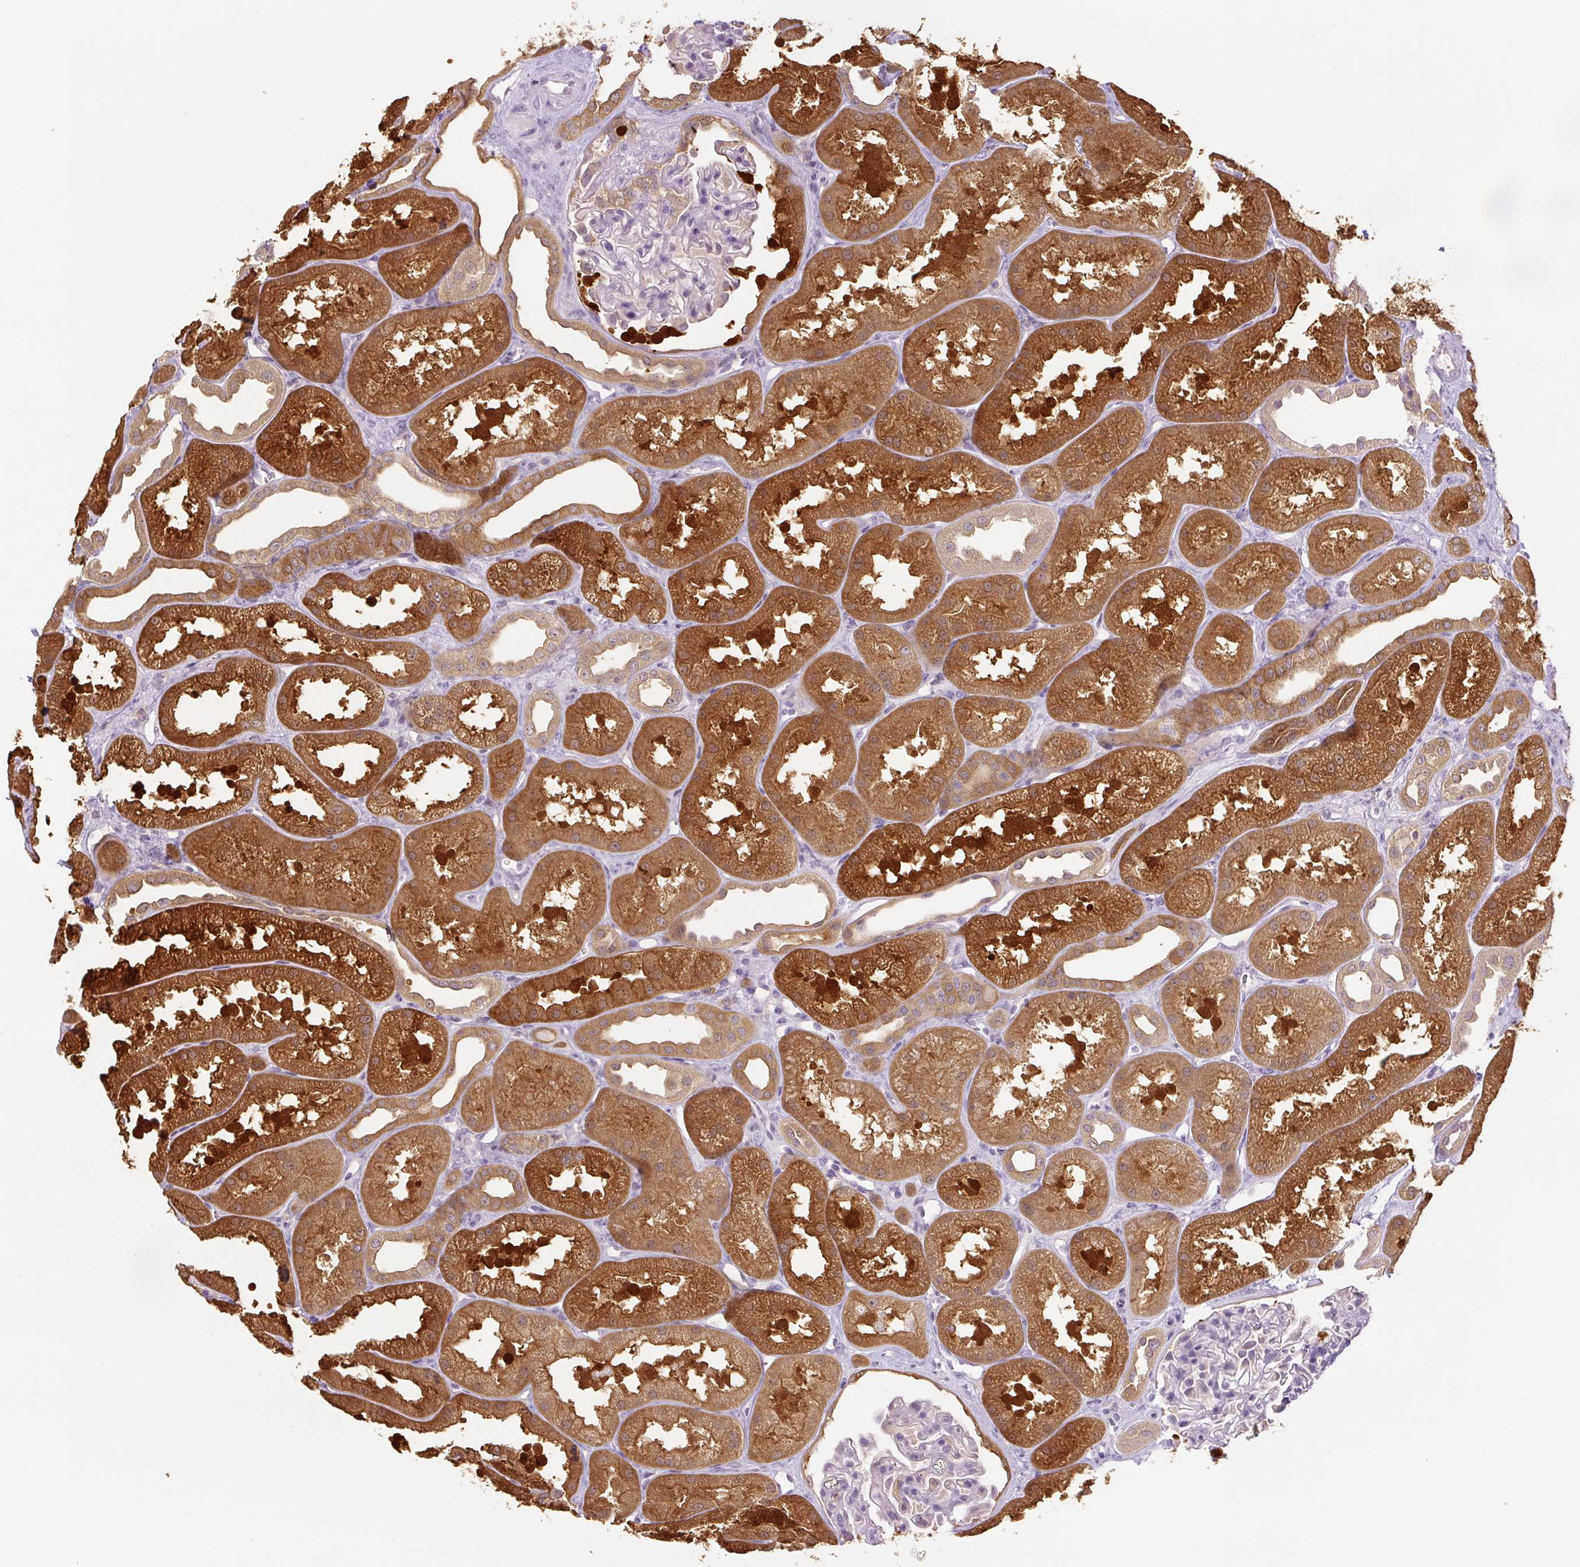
{"staining": {"intensity": "moderate", "quantity": "<25%", "location": "cytoplasmic/membranous"}, "tissue": "kidney", "cell_type": "Cells in glomeruli", "image_type": "normal", "snomed": [{"axis": "morphology", "description": "Normal tissue, NOS"}, {"axis": "topography", "description": "Kidney"}], "caption": "Immunohistochemical staining of benign human kidney displays low levels of moderate cytoplasmic/membranous positivity in approximately <25% of cells in glomeruli.", "gene": "SPSB2", "patient": {"sex": "male", "age": 61}}